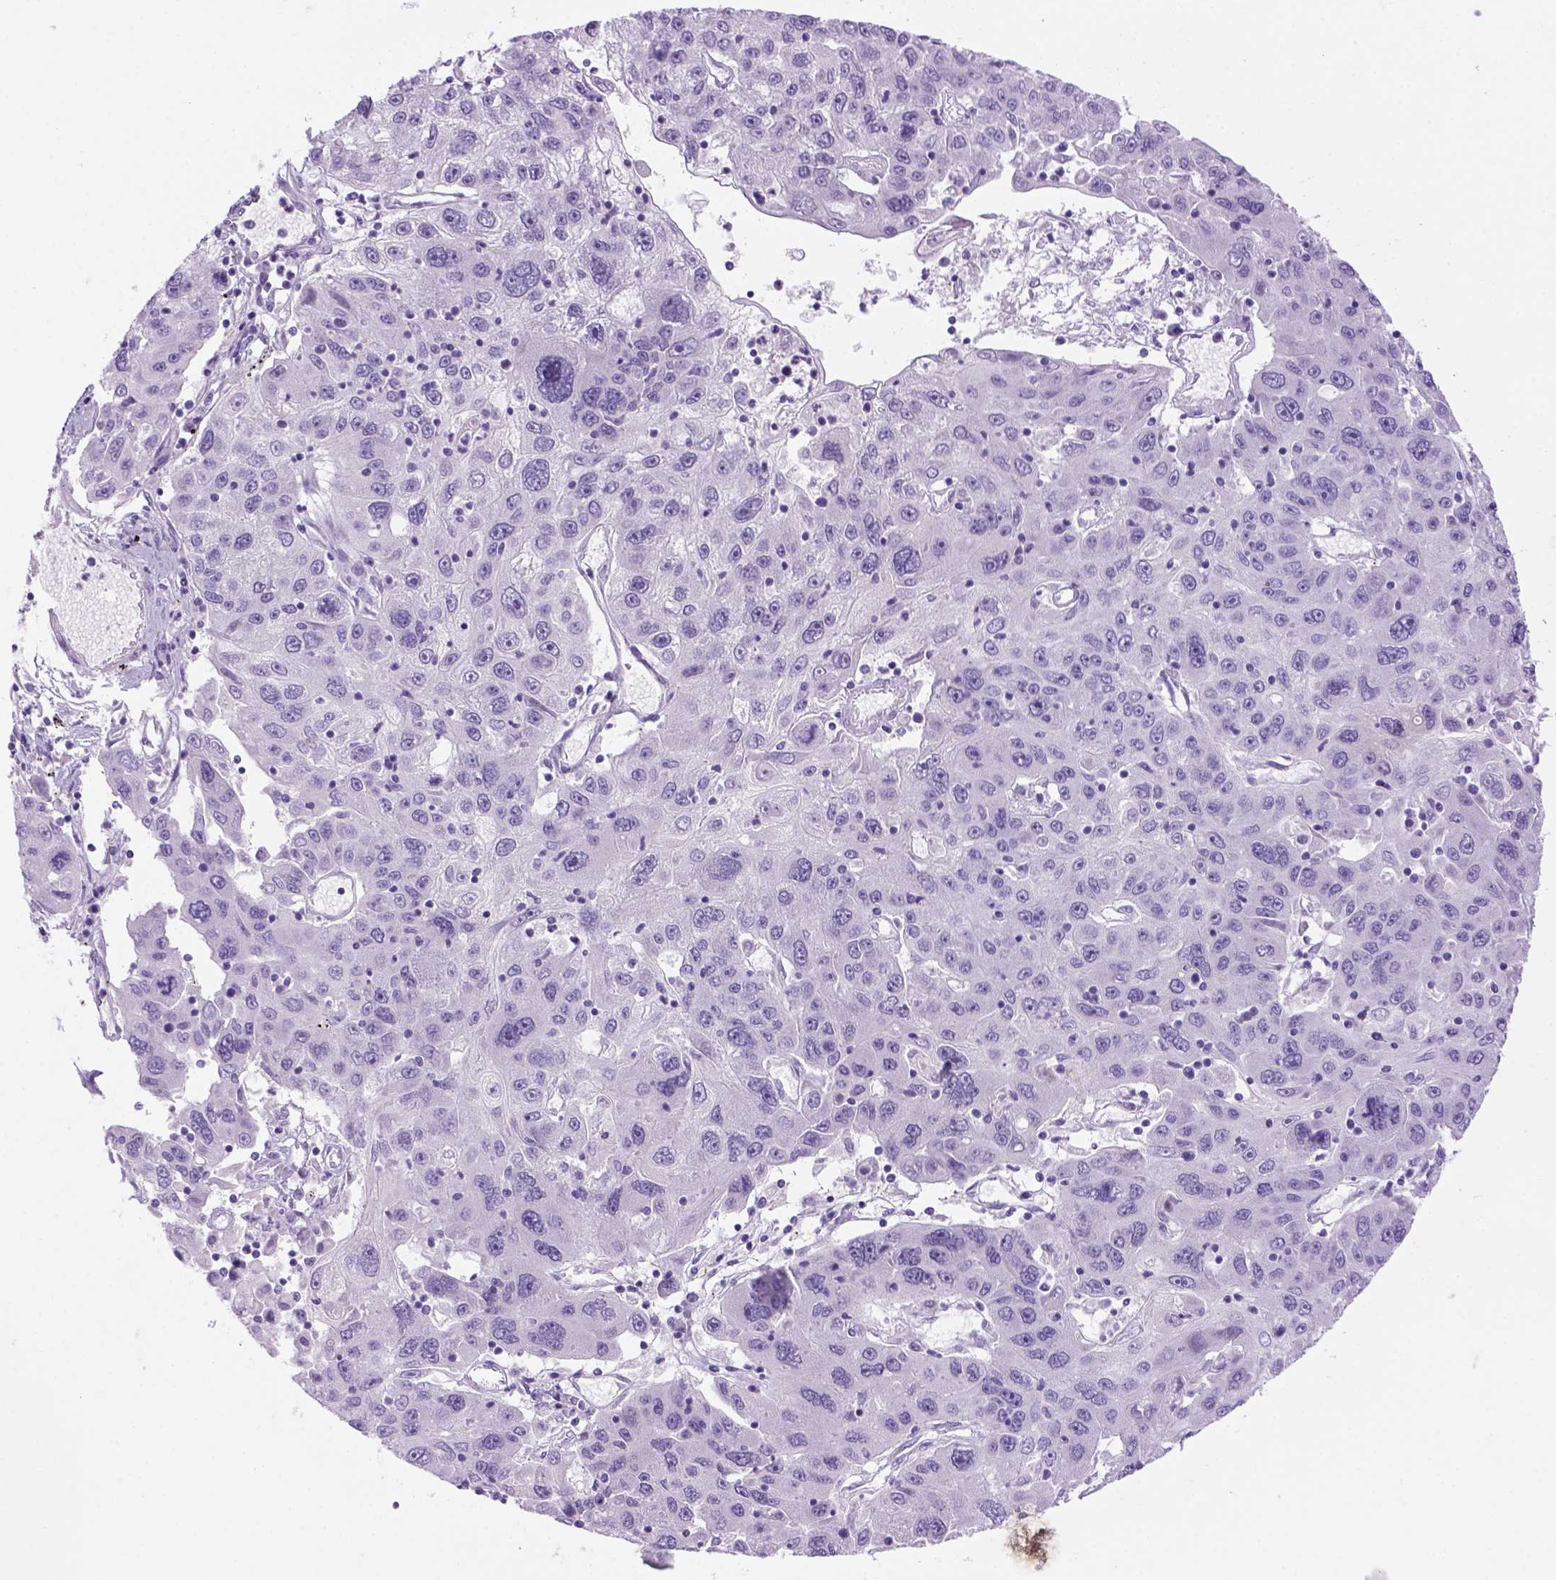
{"staining": {"intensity": "negative", "quantity": "none", "location": "none"}, "tissue": "stomach cancer", "cell_type": "Tumor cells", "image_type": "cancer", "snomed": [{"axis": "morphology", "description": "Adenocarcinoma, NOS"}, {"axis": "topography", "description": "Stomach"}], "caption": "High power microscopy image of an immunohistochemistry (IHC) micrograph of stomach cancer, revealing no significant expression in tumor cells.", "gene": "DNAH11", "patient": {"sex": "male", "age": 56}}